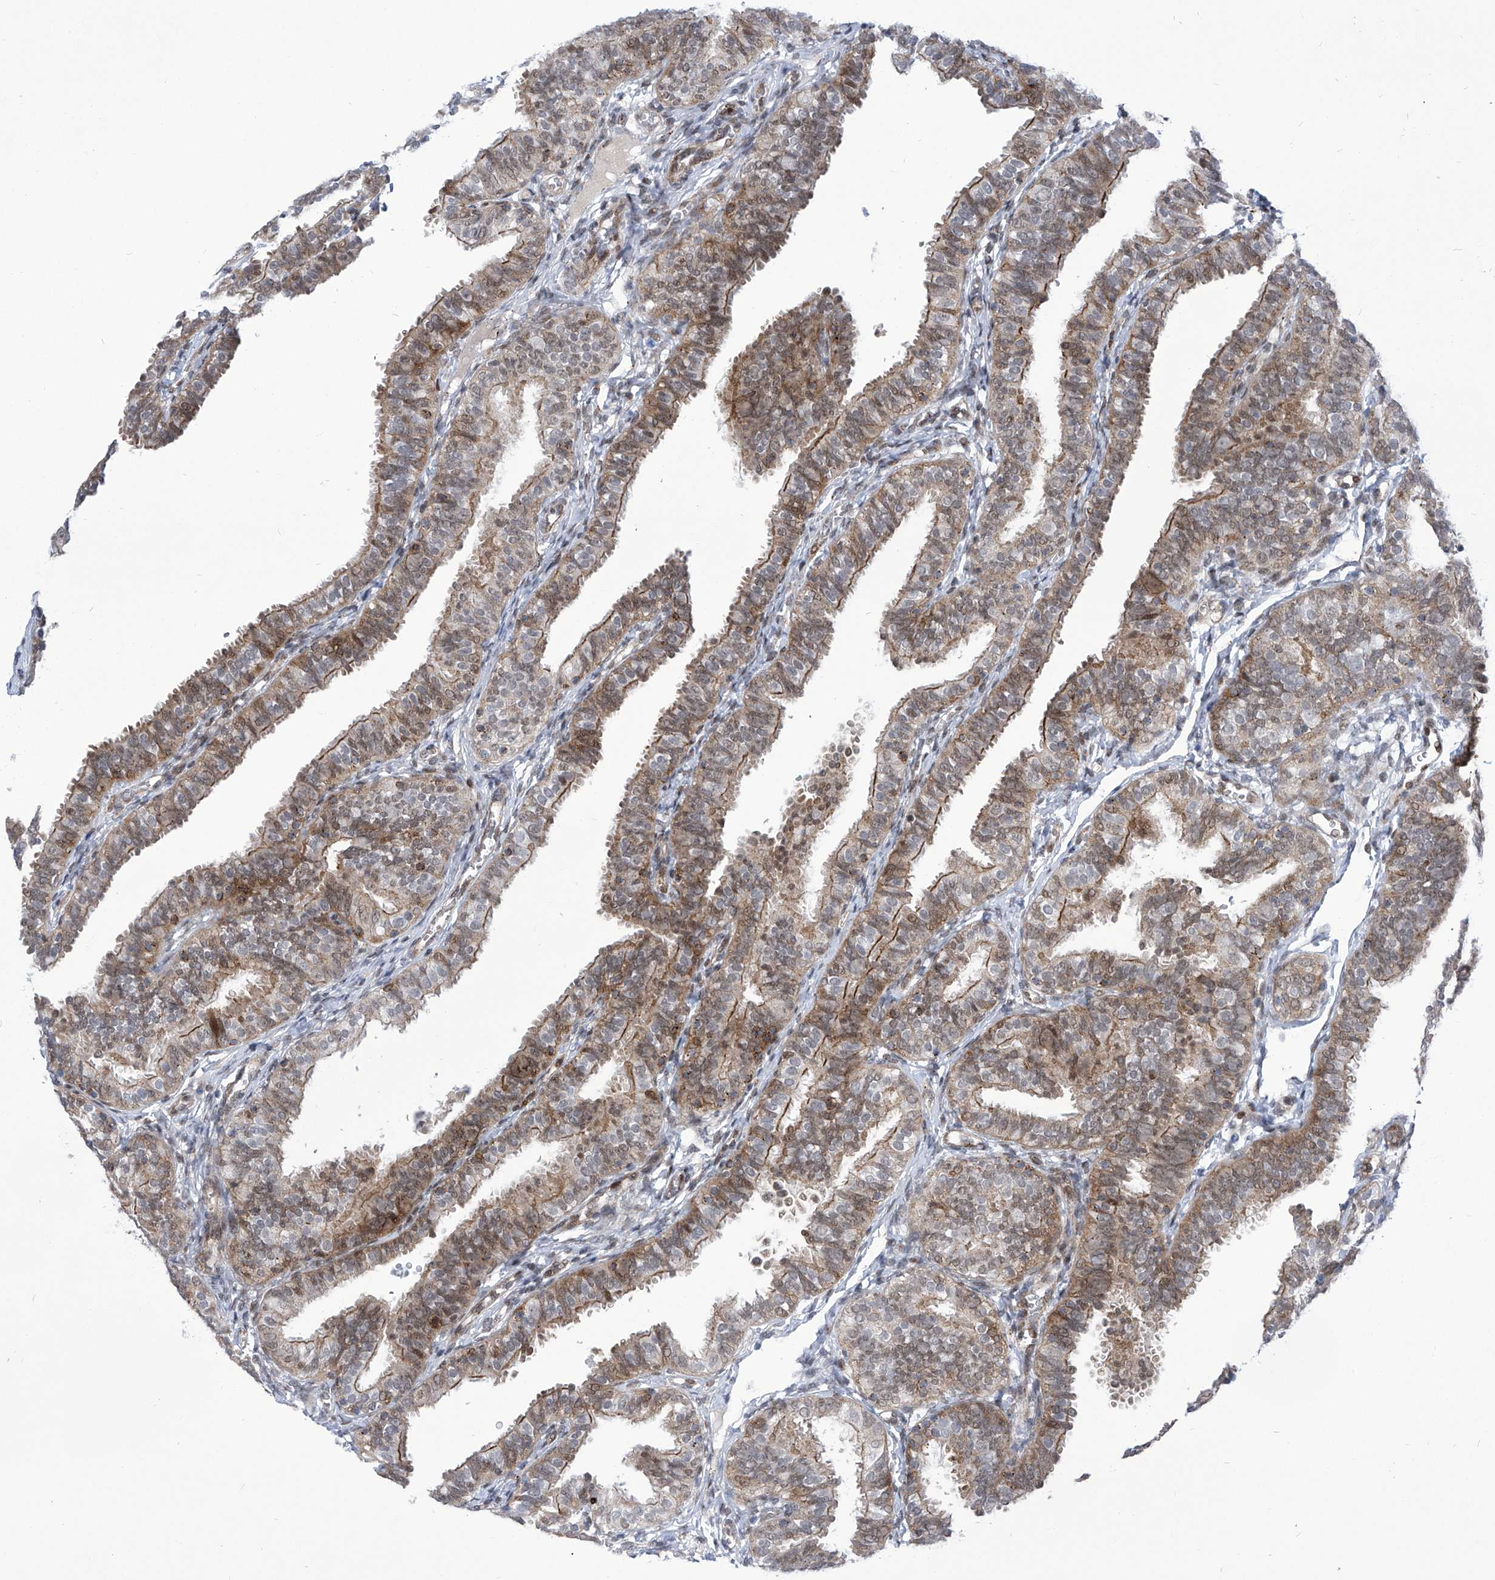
{"staining": {"intensity": "moderate", "quantity": "25%-75%", "location": "cytoplasmic/membranous,nuclear"}, "tissue": "fallopian tube", "cell_type": "Glandular cells", "image_type": "normal", "snomed": [{"axis": "morphology", "description": "Normal tissue, NOS"}, {"axis": "topography", "description": "Fallopian tube"}], "caption": "Brown immunohistochemical staining in benign human fallopian tube demonstrates moderate cytoplasmic/membranous,nuclear positivity in about 25%-75% of glandular cells. (DAB IHC with brightfield microscopy, high magnification).", "gene": "CEP290", "patient": {"sex": "female", "age": 35}}